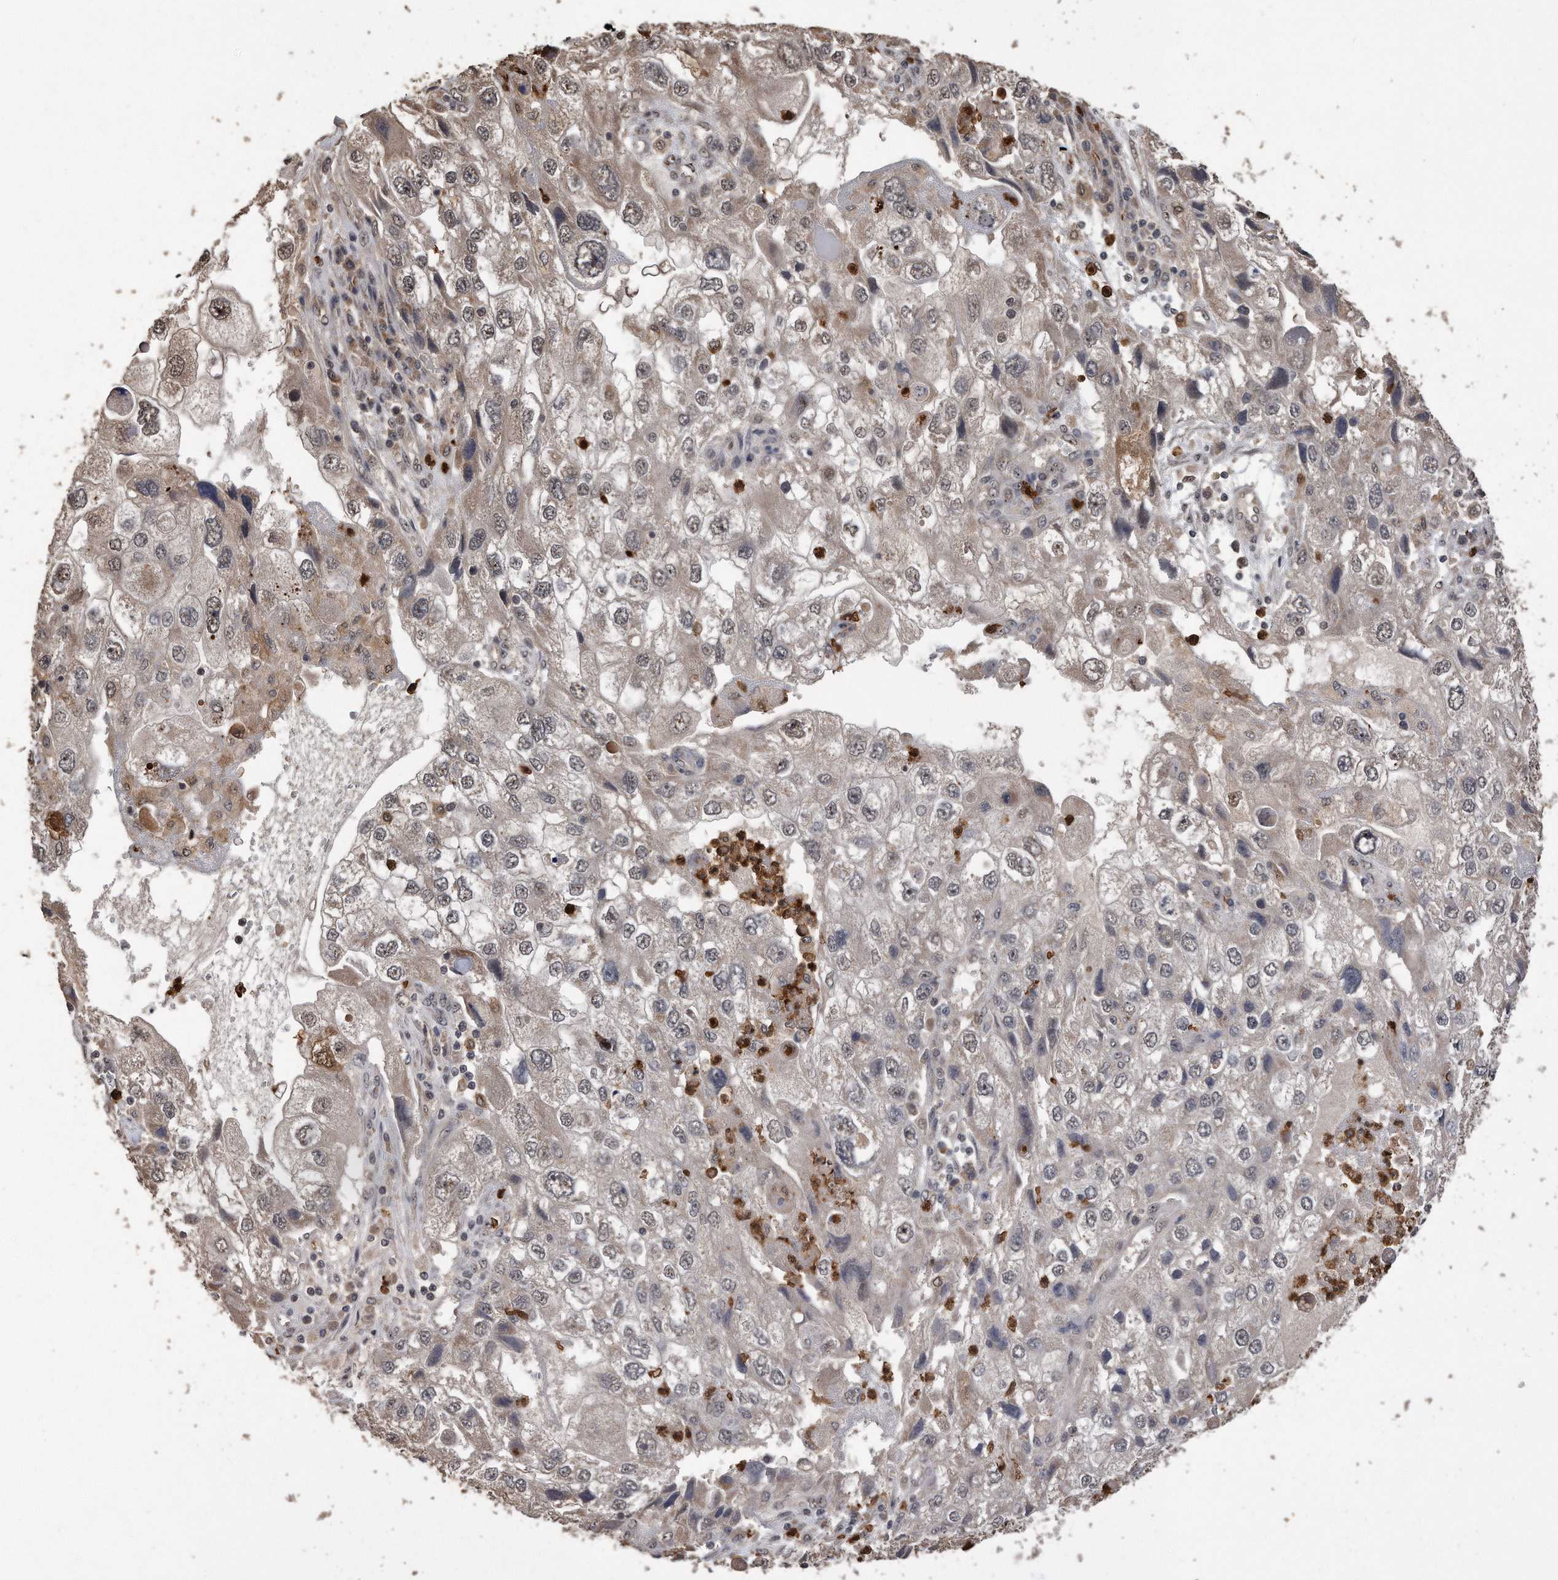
{"staining": {"intensity": "moderate", "quantity": "<25%", "location": "cytoplasmic/membranous,nuclear"}, "tissue": "endometrial cancer", "cell_type": "Tumor cells", "image_type": "cancer", "snomed": [{"axis": "morphology", "description": "Adenocarcinoma, NOS"}, {"axis": "topography", "description": "Endometrium"}], "caption": "IHC of human adenocarcinoma (endometrial) reveals low levels of moderate cytoplasmic/membranous and nuclear expression in approximately <25% of tumor cells.", "gene": "PELO", "patient": {"sex": "female", "age": 49}}